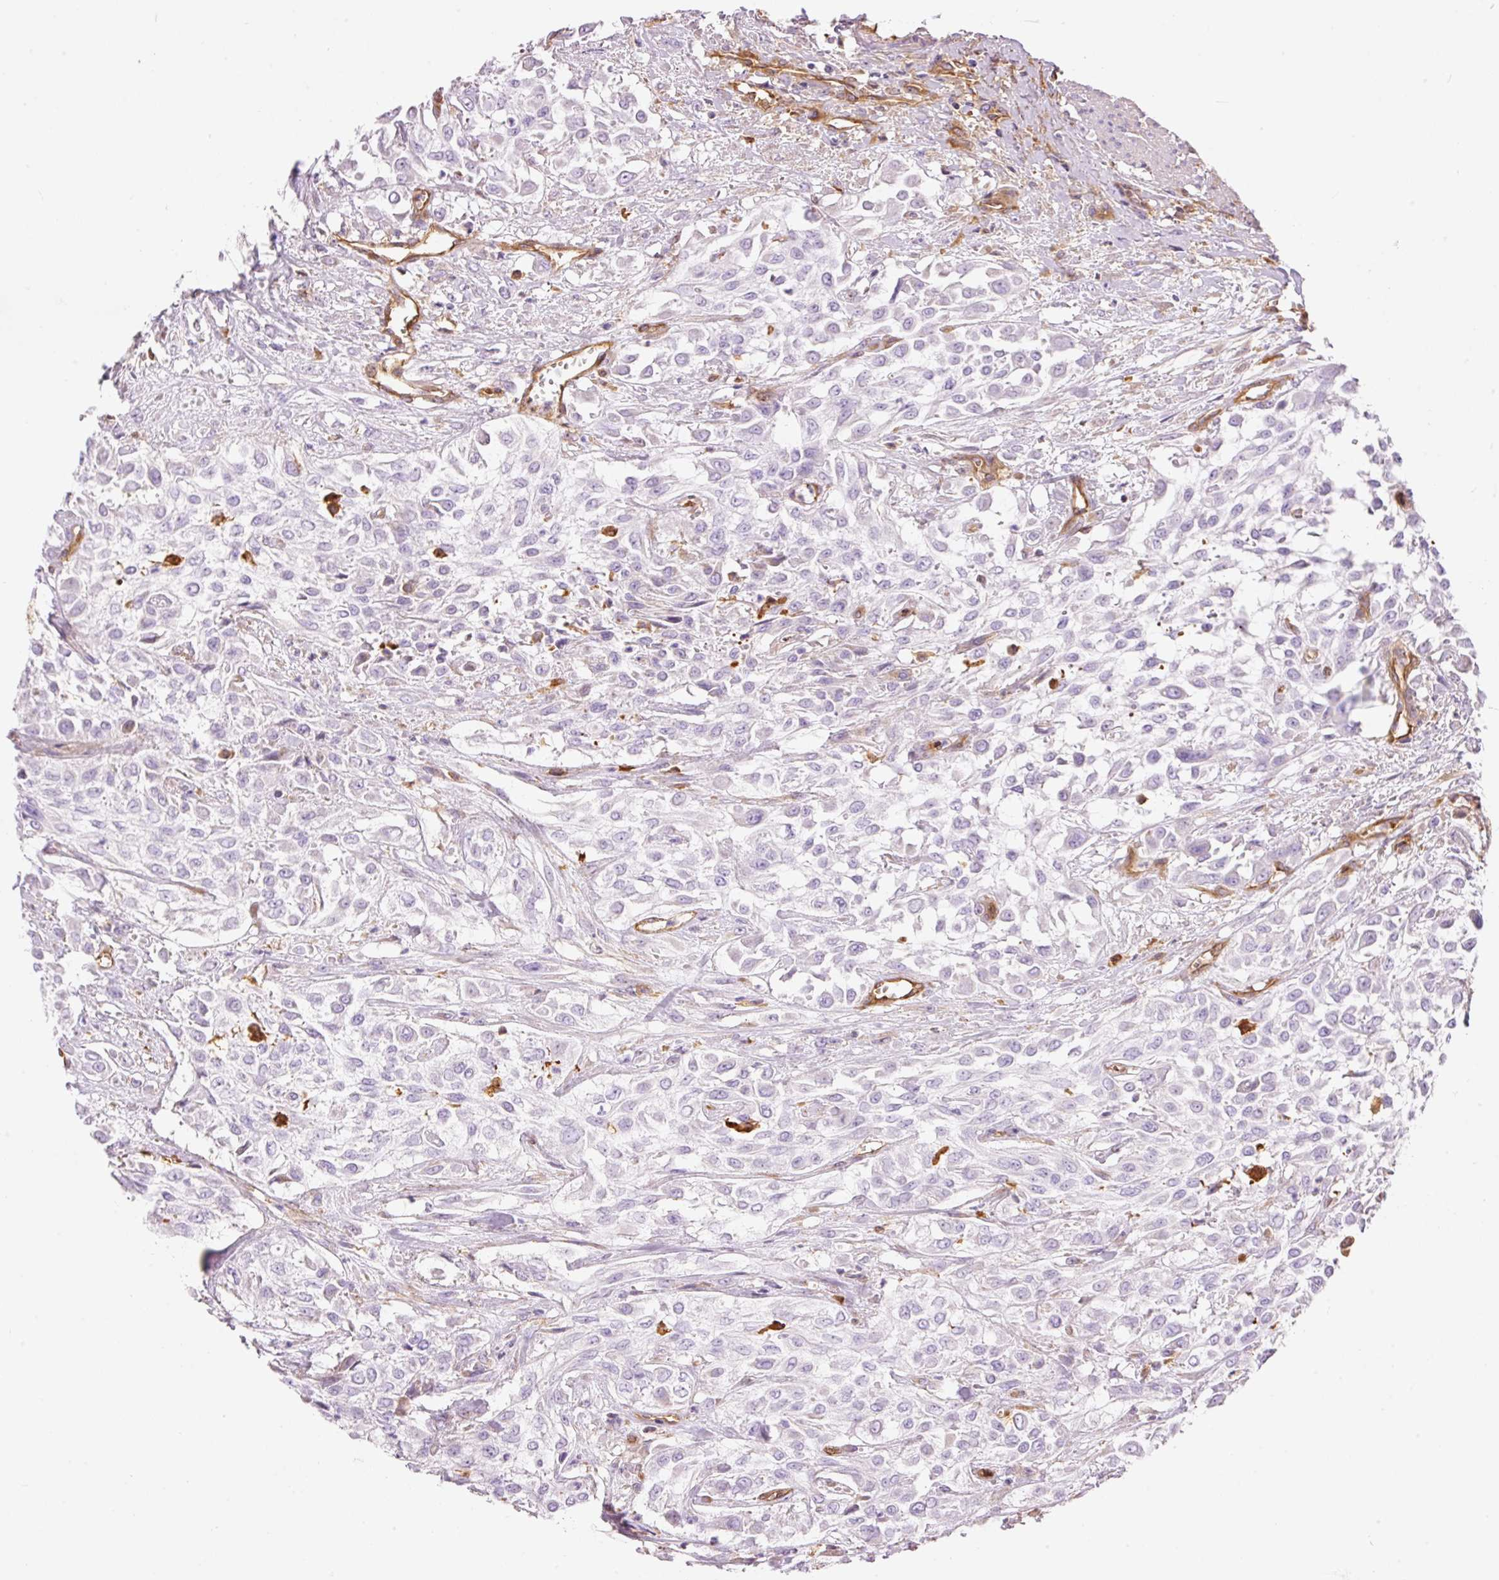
{"staining": {"intensity": "negative", "quantity": "none", "location": "none"}, "tissue": "urothelial cancer", "cell_type": "Tumor cells", "image_type": "cancer", "snomed": [{"axis": "morphology", "description": "Urothelial carcinoma, High grade"}, {"axis": "topography", "description": "Urinary bladder"}], "caption": "An image of human high-grade urothelial carcinoma is negative for staining in tumor cells.", "gene": "IL10RB", "patient": {"sex": "male", "age": 57}}